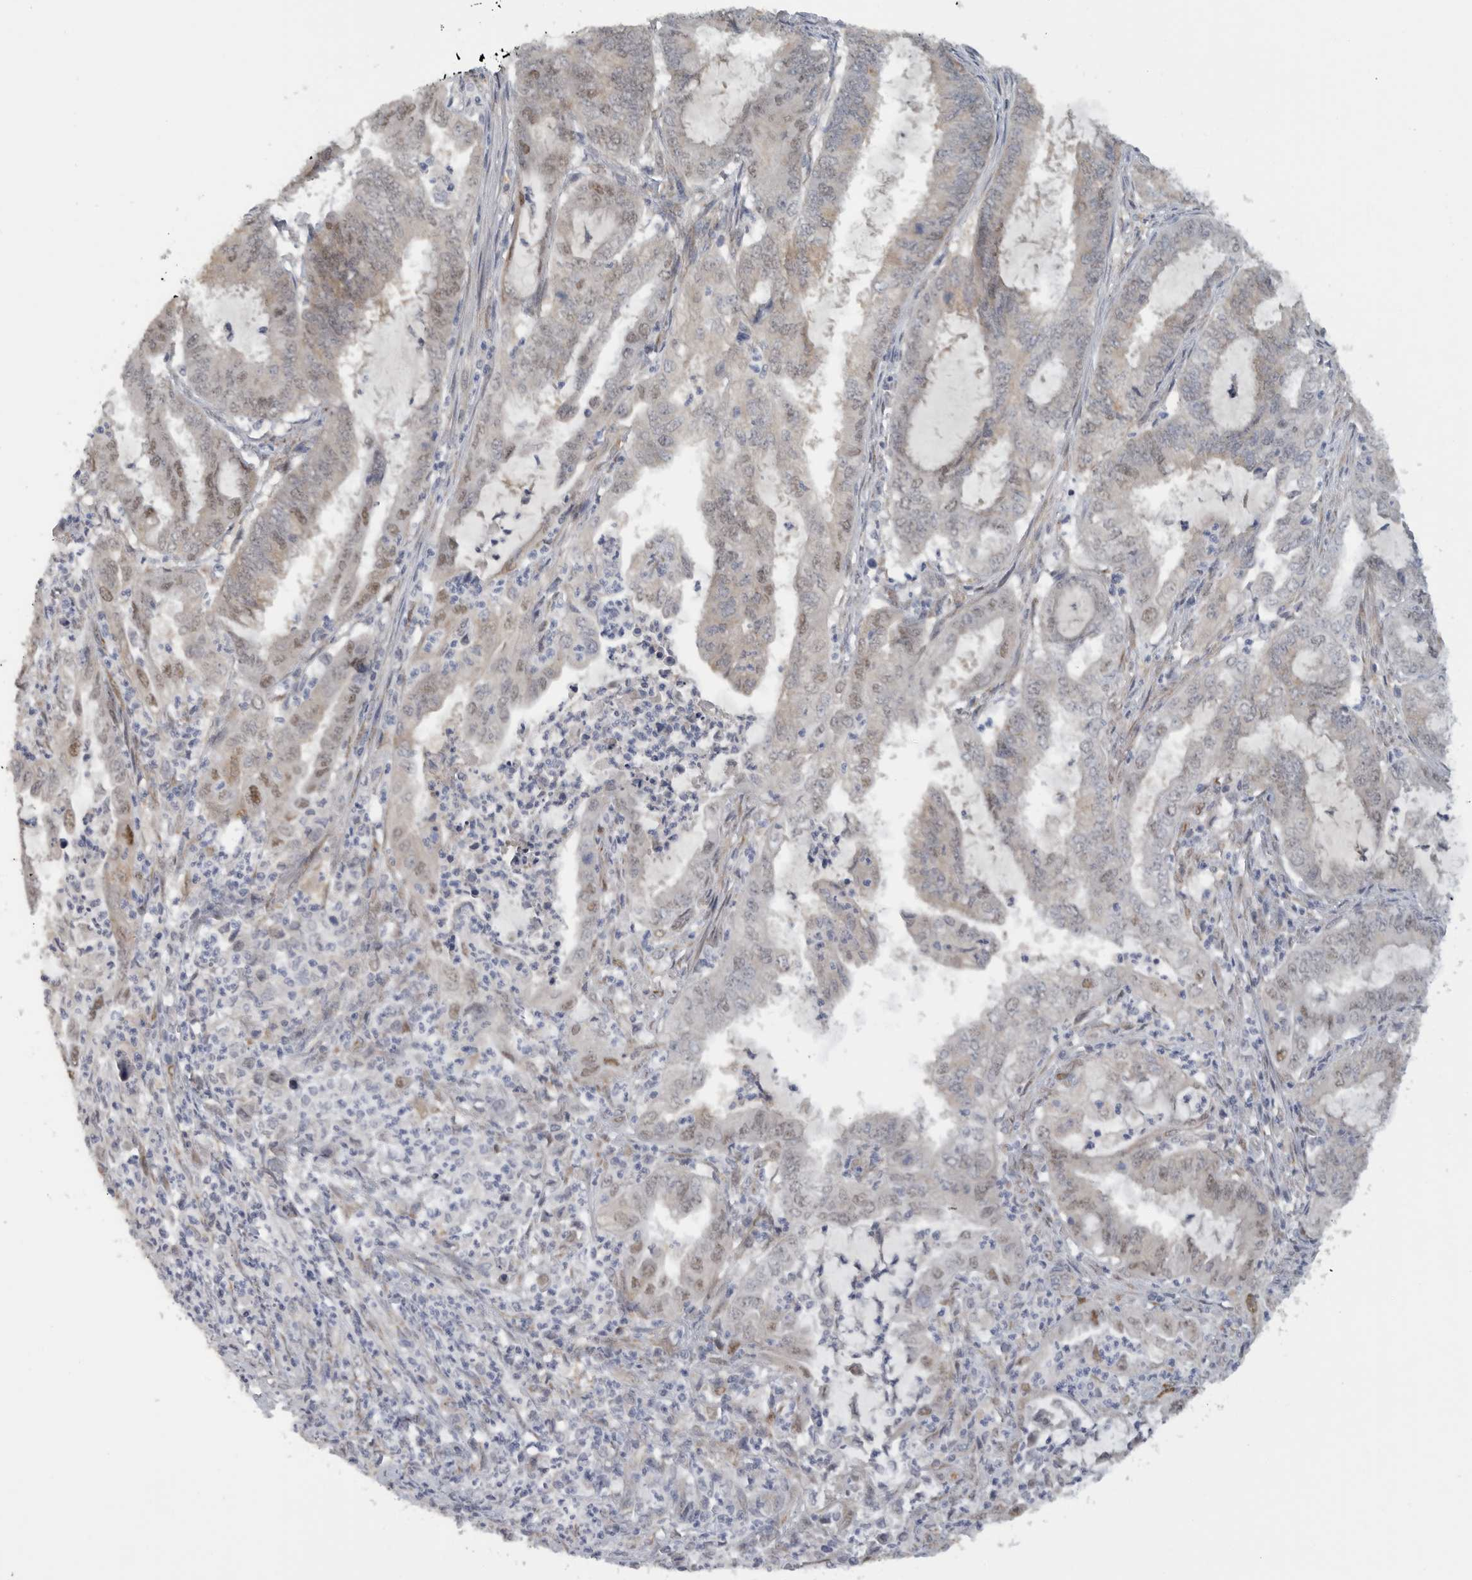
{"staining": {"intensity": "weak", "quantity": "25%-75%", "location": "nuclear"}, "tissue": "endometrial cancer", "cell_type": "Tumor cells", "image_type": "cancer", "snomed": [{"axis": "morphology", "description": "Adenocarcinoma, NOS"}, {"axis": "topography", "description": "Endometrium"}], "caption": "Endometrial cancer (adenocarcinoma) tissue reveals weak nuclear expression in approximately 25%-75% of tumor cells", "gene": "DYRK2", "patient": {"sex": "female", "age": 51}}